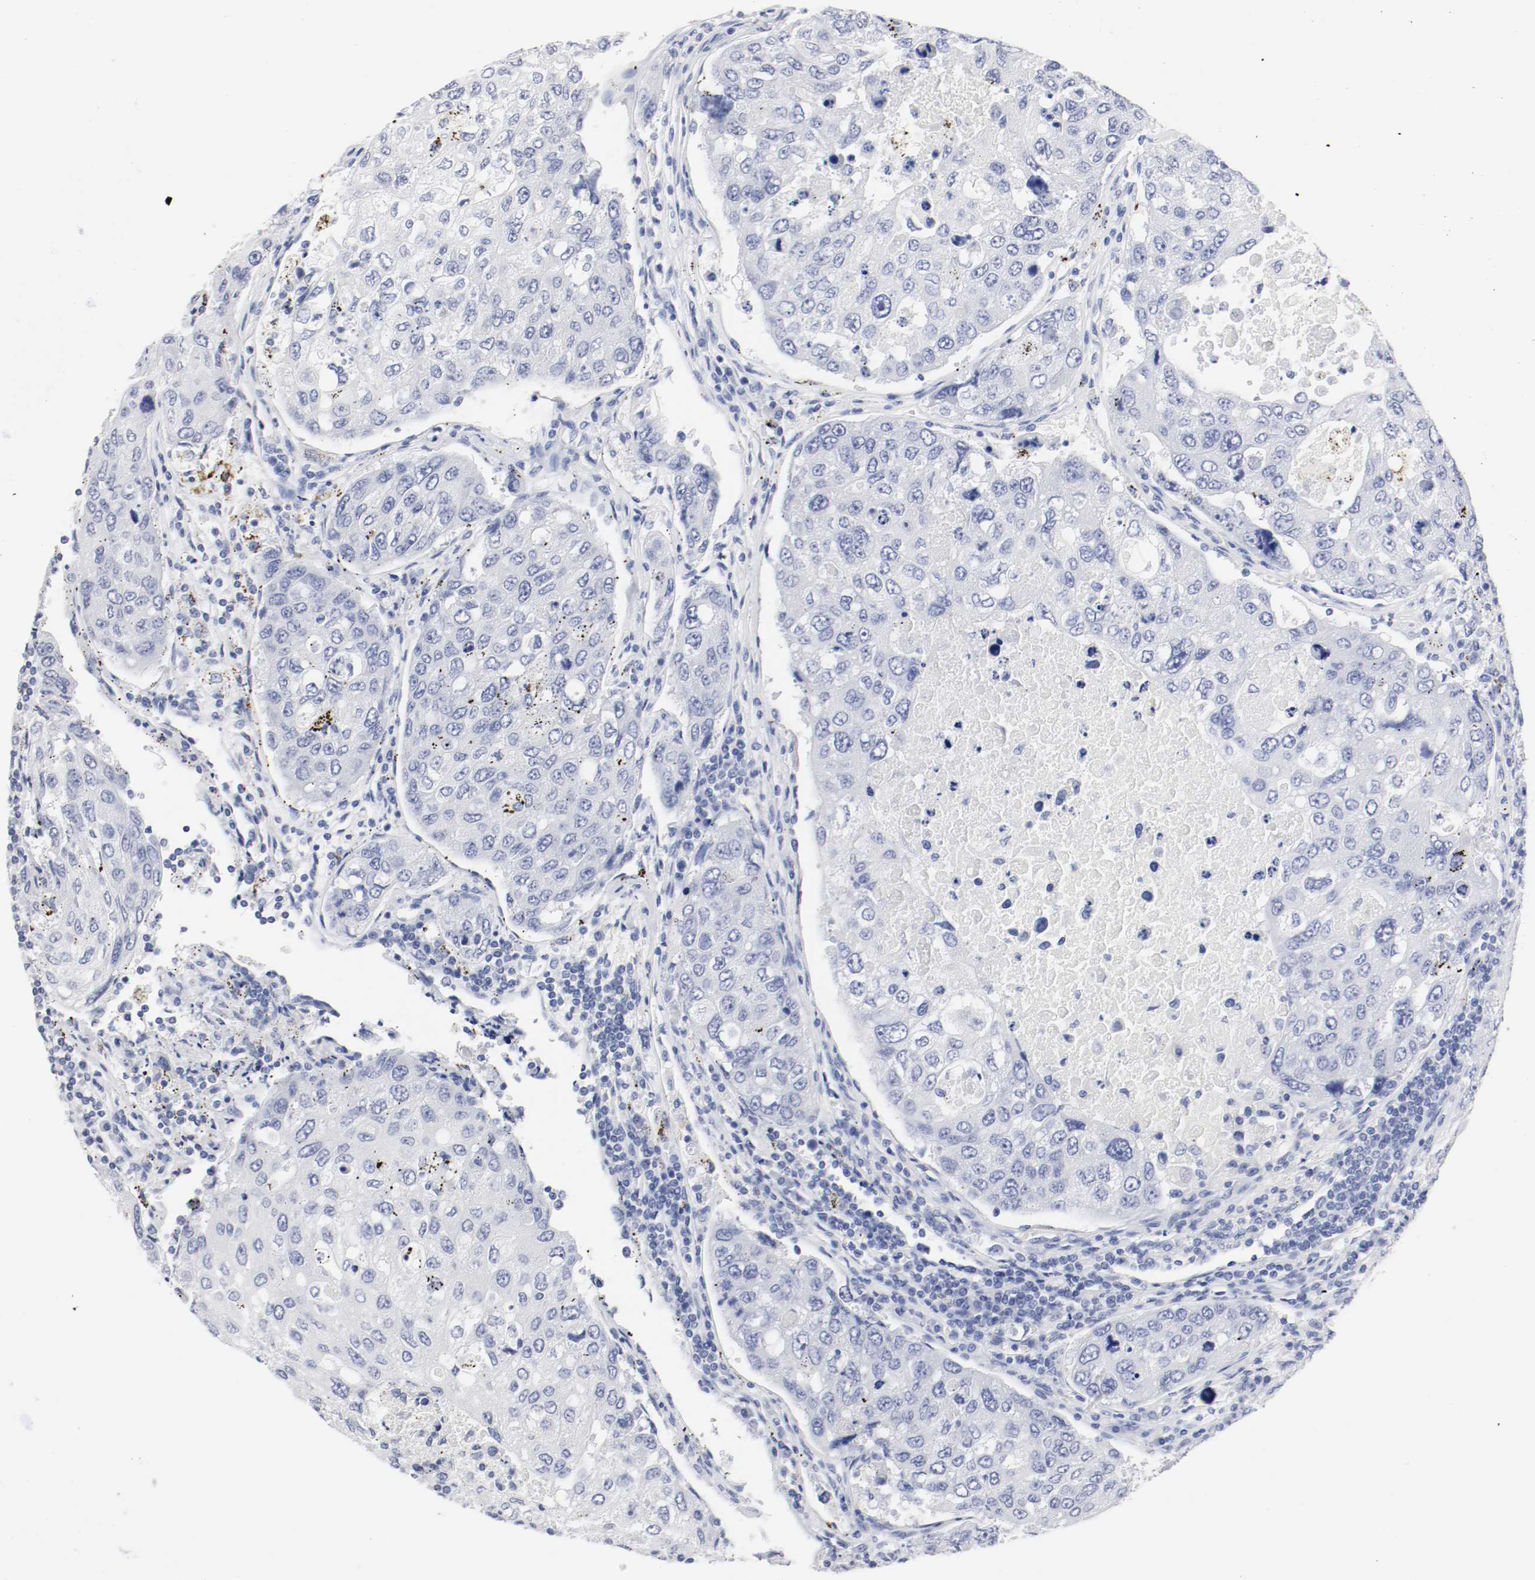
{"staining": {"intensity": "negative", "quantity": "none", "location": "none"}, "tissue": "urothelial cancer", "cell_type": "Tumor cells", "image_type": "cancer", "snomed": [{"axis": "morphology", "description": "Urothelial carcinoma, High grade"}, {"axis": "topography", "description": "Lymph node"}, {"axis": "topography", "description": "Urinary bladder"}], "caption": "Urothelial carcinoma (high-grade) was stained to show a protein in brown. There is no significant positivity in tumor cells.", "gene": "GAD1", "patient": {"sex": "male", "age": 51}}